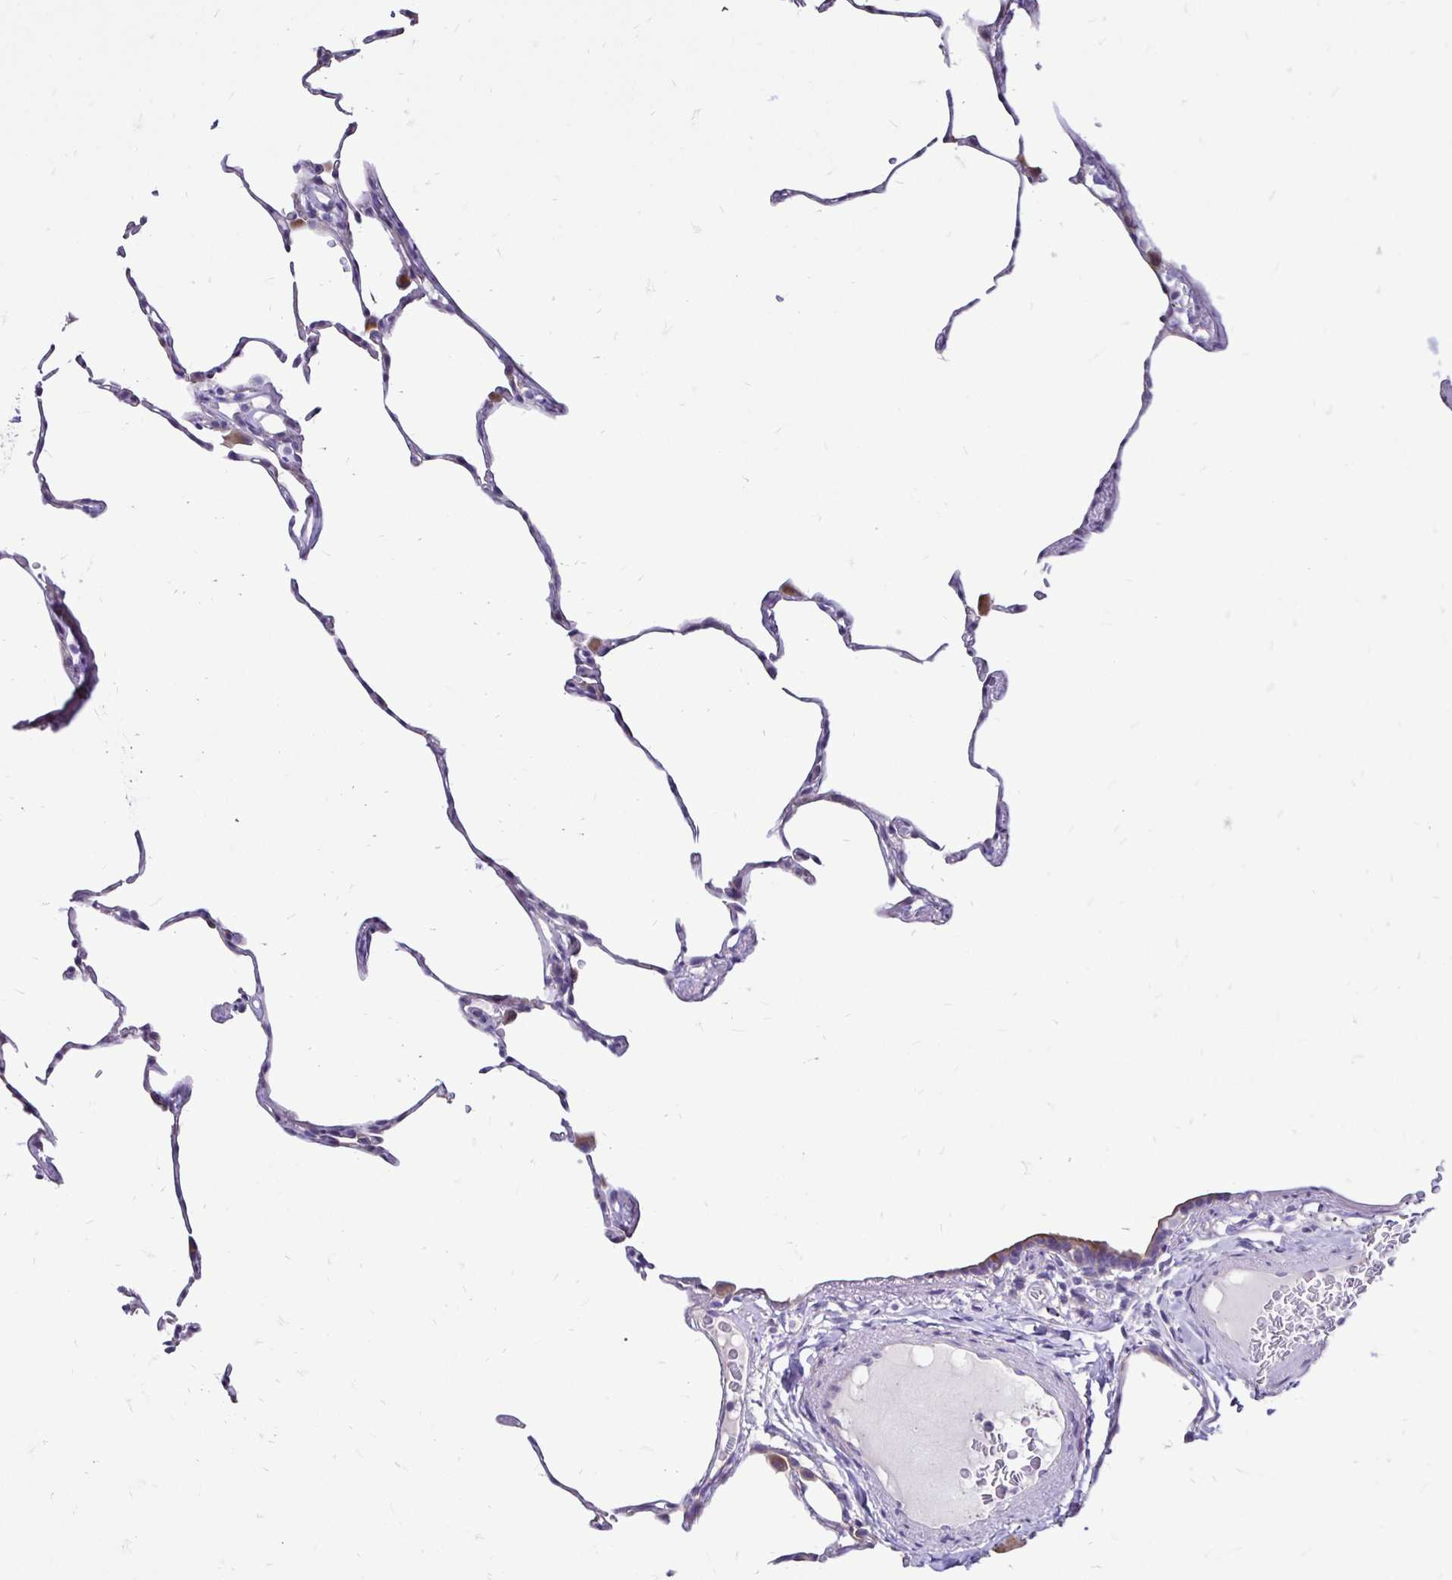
{"staining": {"intensity": "negative", "quantity": "none", "location": "none"}, "tissue": "lung", "cell_type": "Alveolar cells", "image_type": "normal", "snomed": [{"axis": "morphology", "description": "Normal tissue, NOS"}, {"axis": "topography", "description": "Lung"}], "caption": "IHC micrograph of benign human lung stained for a protein (brown), which displays no expression in alveolar cells.", "gene": "EVPL", "patient": {"sex": "female", "age": 57}}